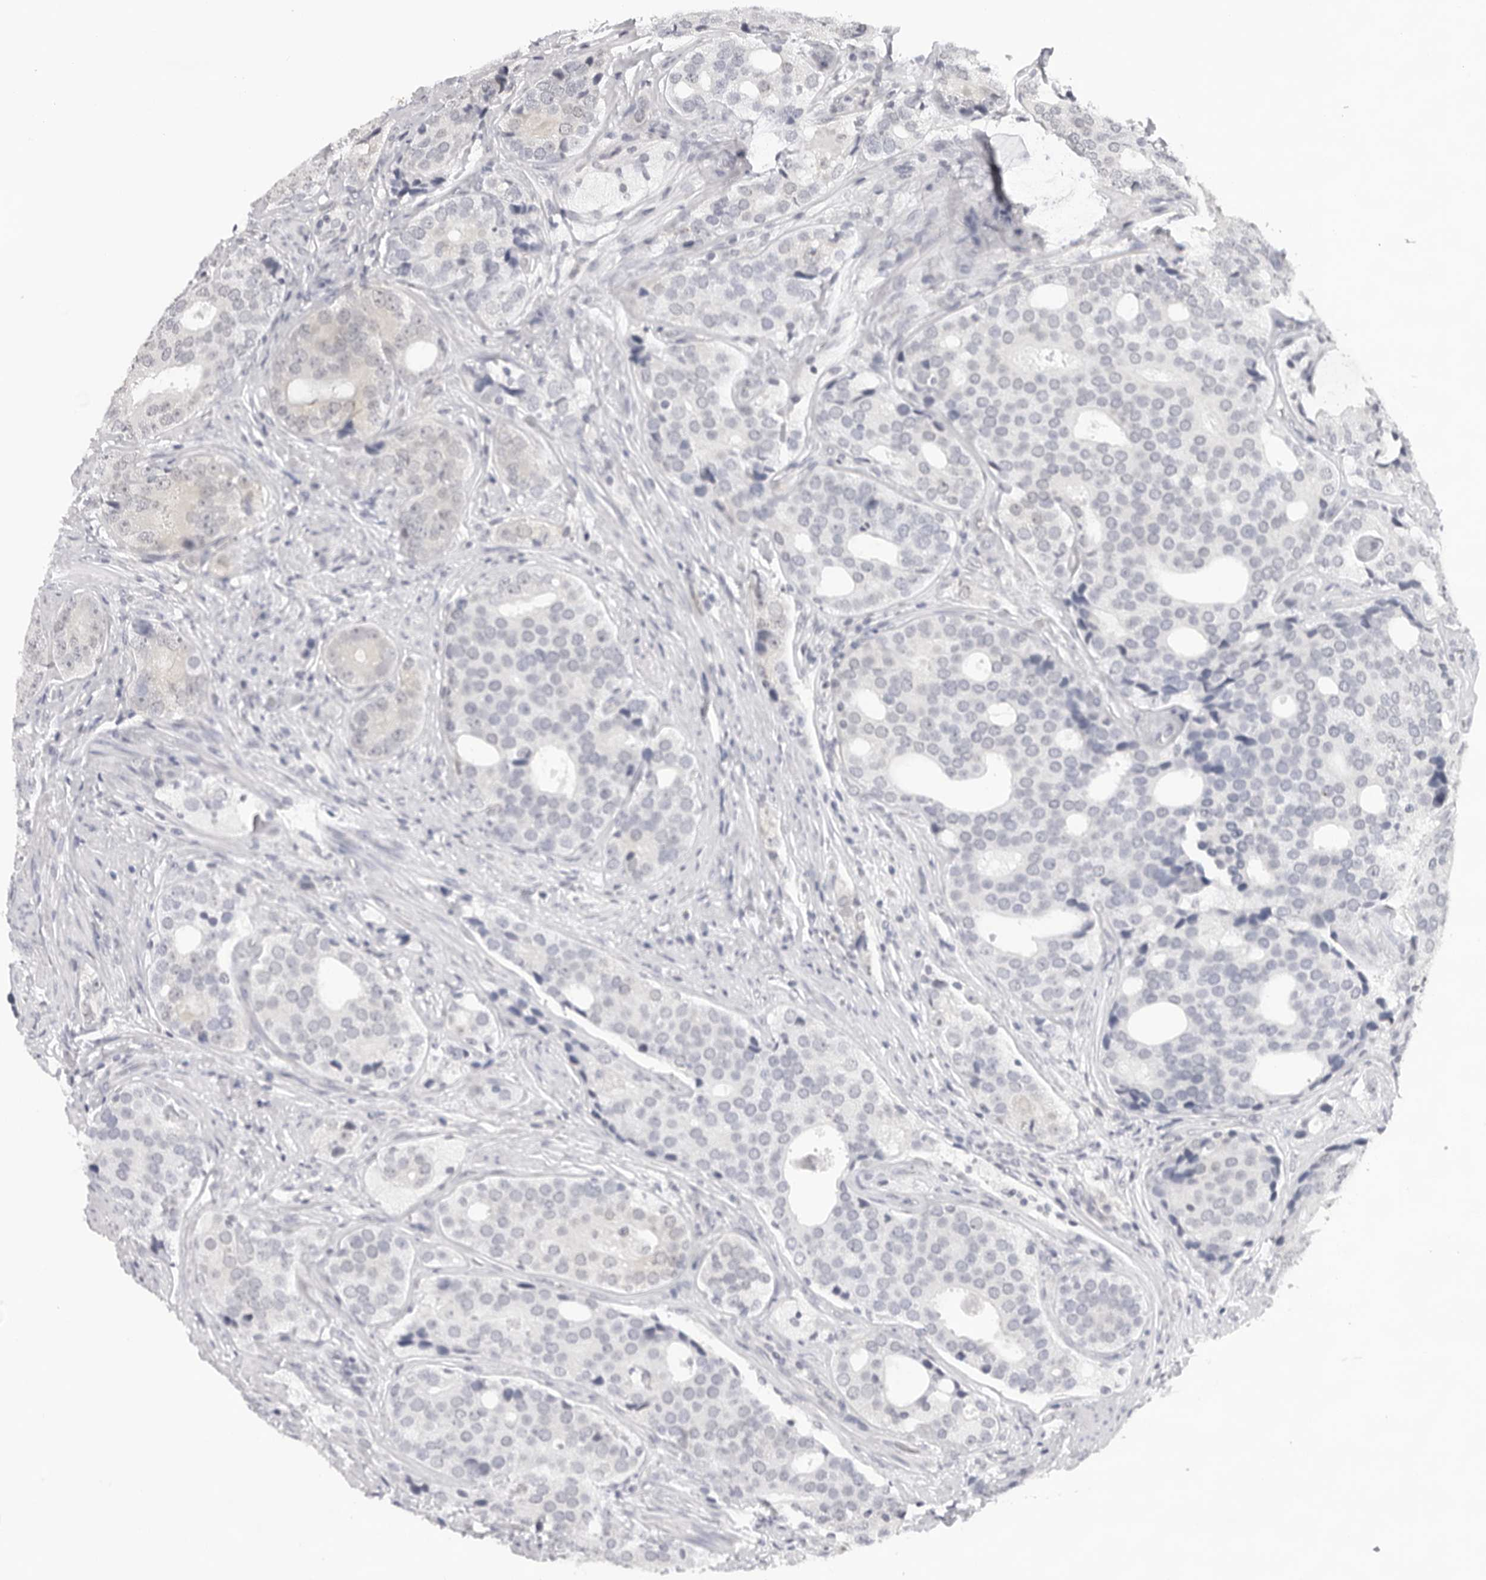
{"staining": {"intensity": "negative", "quantity": "none", "location": "none"}, "tissue": "prostate cancer", "cell_type": "Tumor cells", "image_type": "cancer", "snomed": [{"axis": "morphology", "description": "Adenocarcinoma, High grade"}, {"axis": "topography", "description": "Prostate"}], "caption": "There is no significant staining in tumor cells of prostate adenocarcinoma (high-grade).", "gene": "CASP7", "patient": {"sex": "male", "age": 56}}